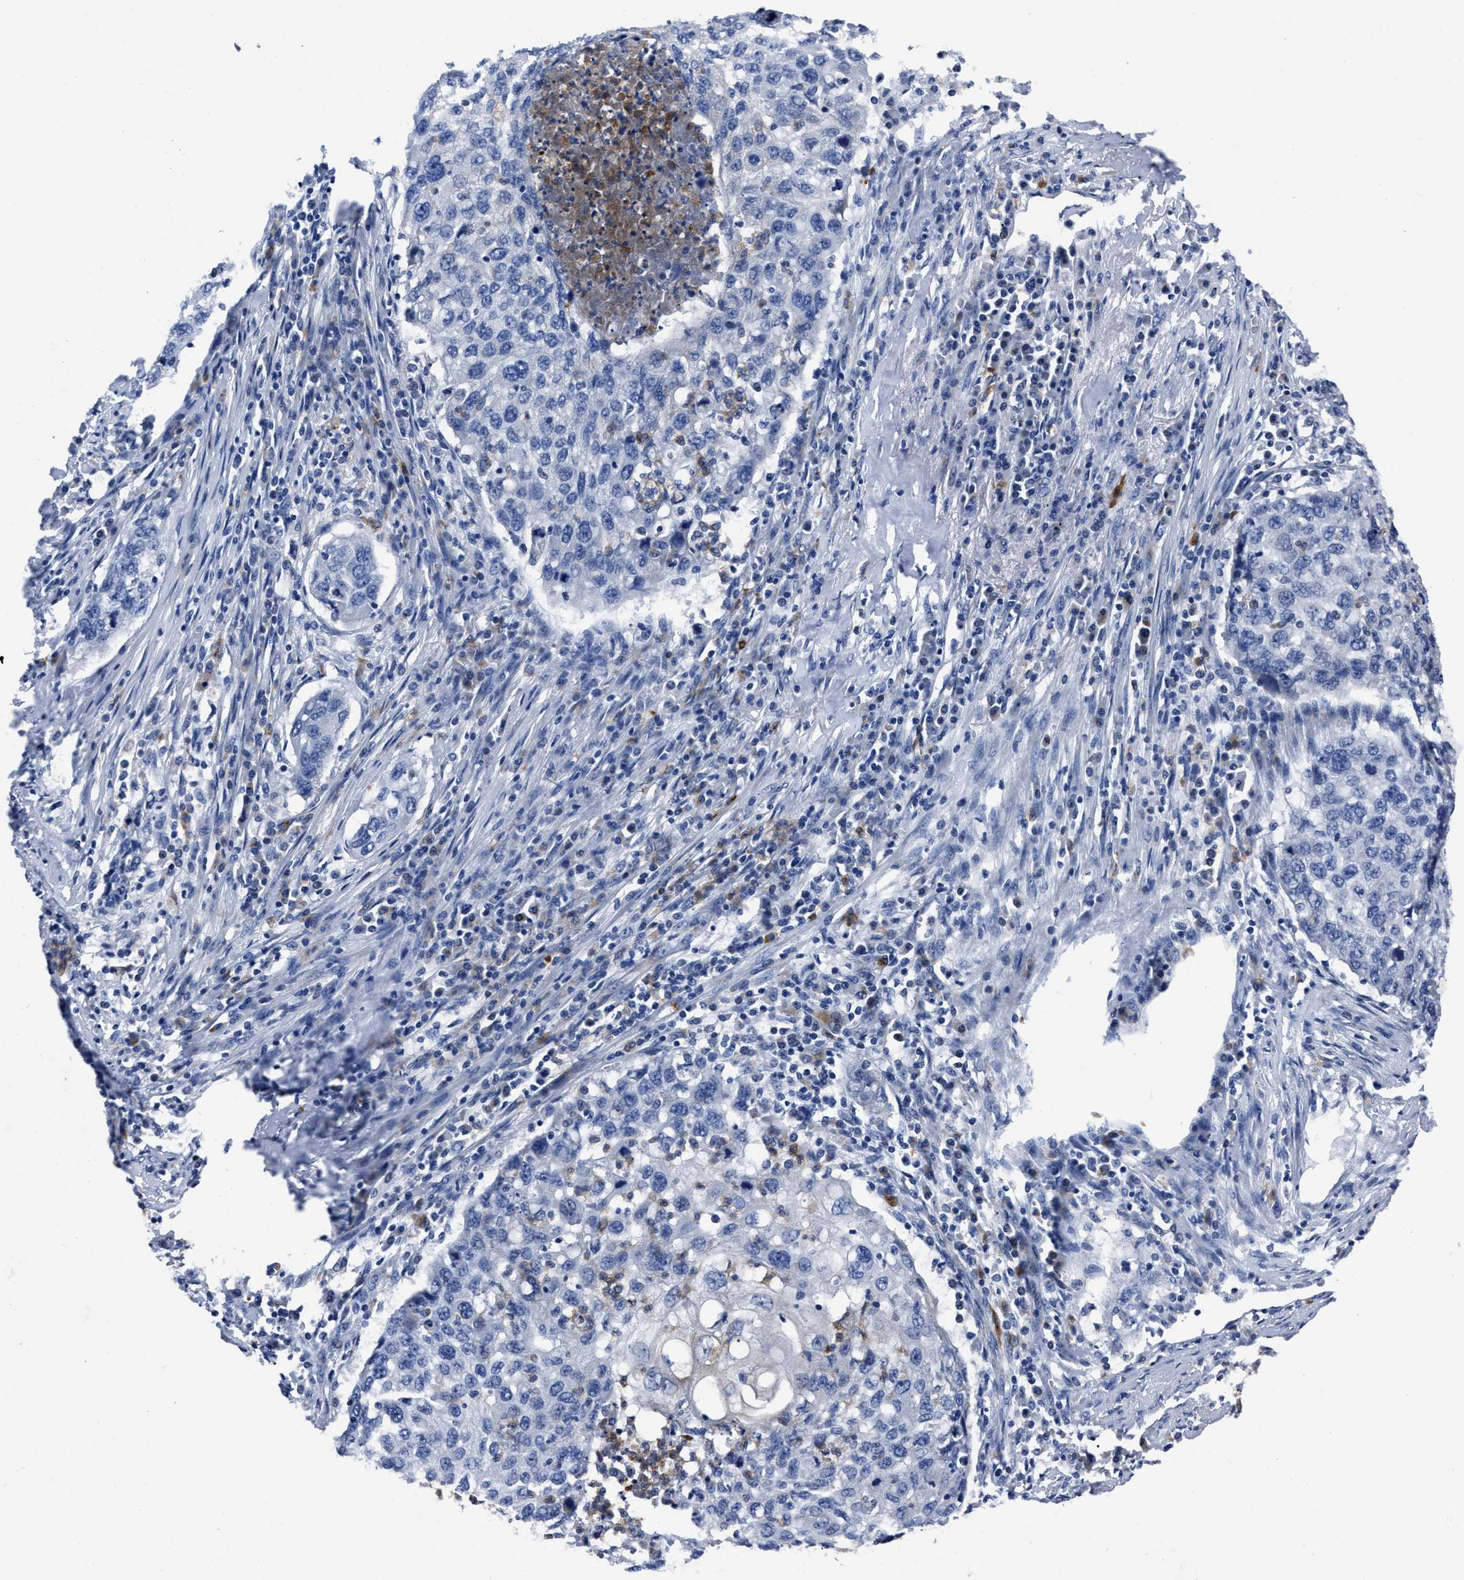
{"staining": {"intensity": "negative", "quantity": "none", "location": "none"}, "tissue": "lung cancer", "cell_type": "Tumor cells", "image_type": "cancer", "snomed": [{"axis": "morphology", "description": "Squamous cell carcinoma, NOS"}, {"axis": "topography", "description": "Lung"}], "caption": "Immunohistochemistry histopathology image of neoplastic tissue: human lung cancer stained with DAB reveals no significant protein expression in tumor cells.", "gene": "OR10G3", "patient": {"sex": "female", "age": 63}}